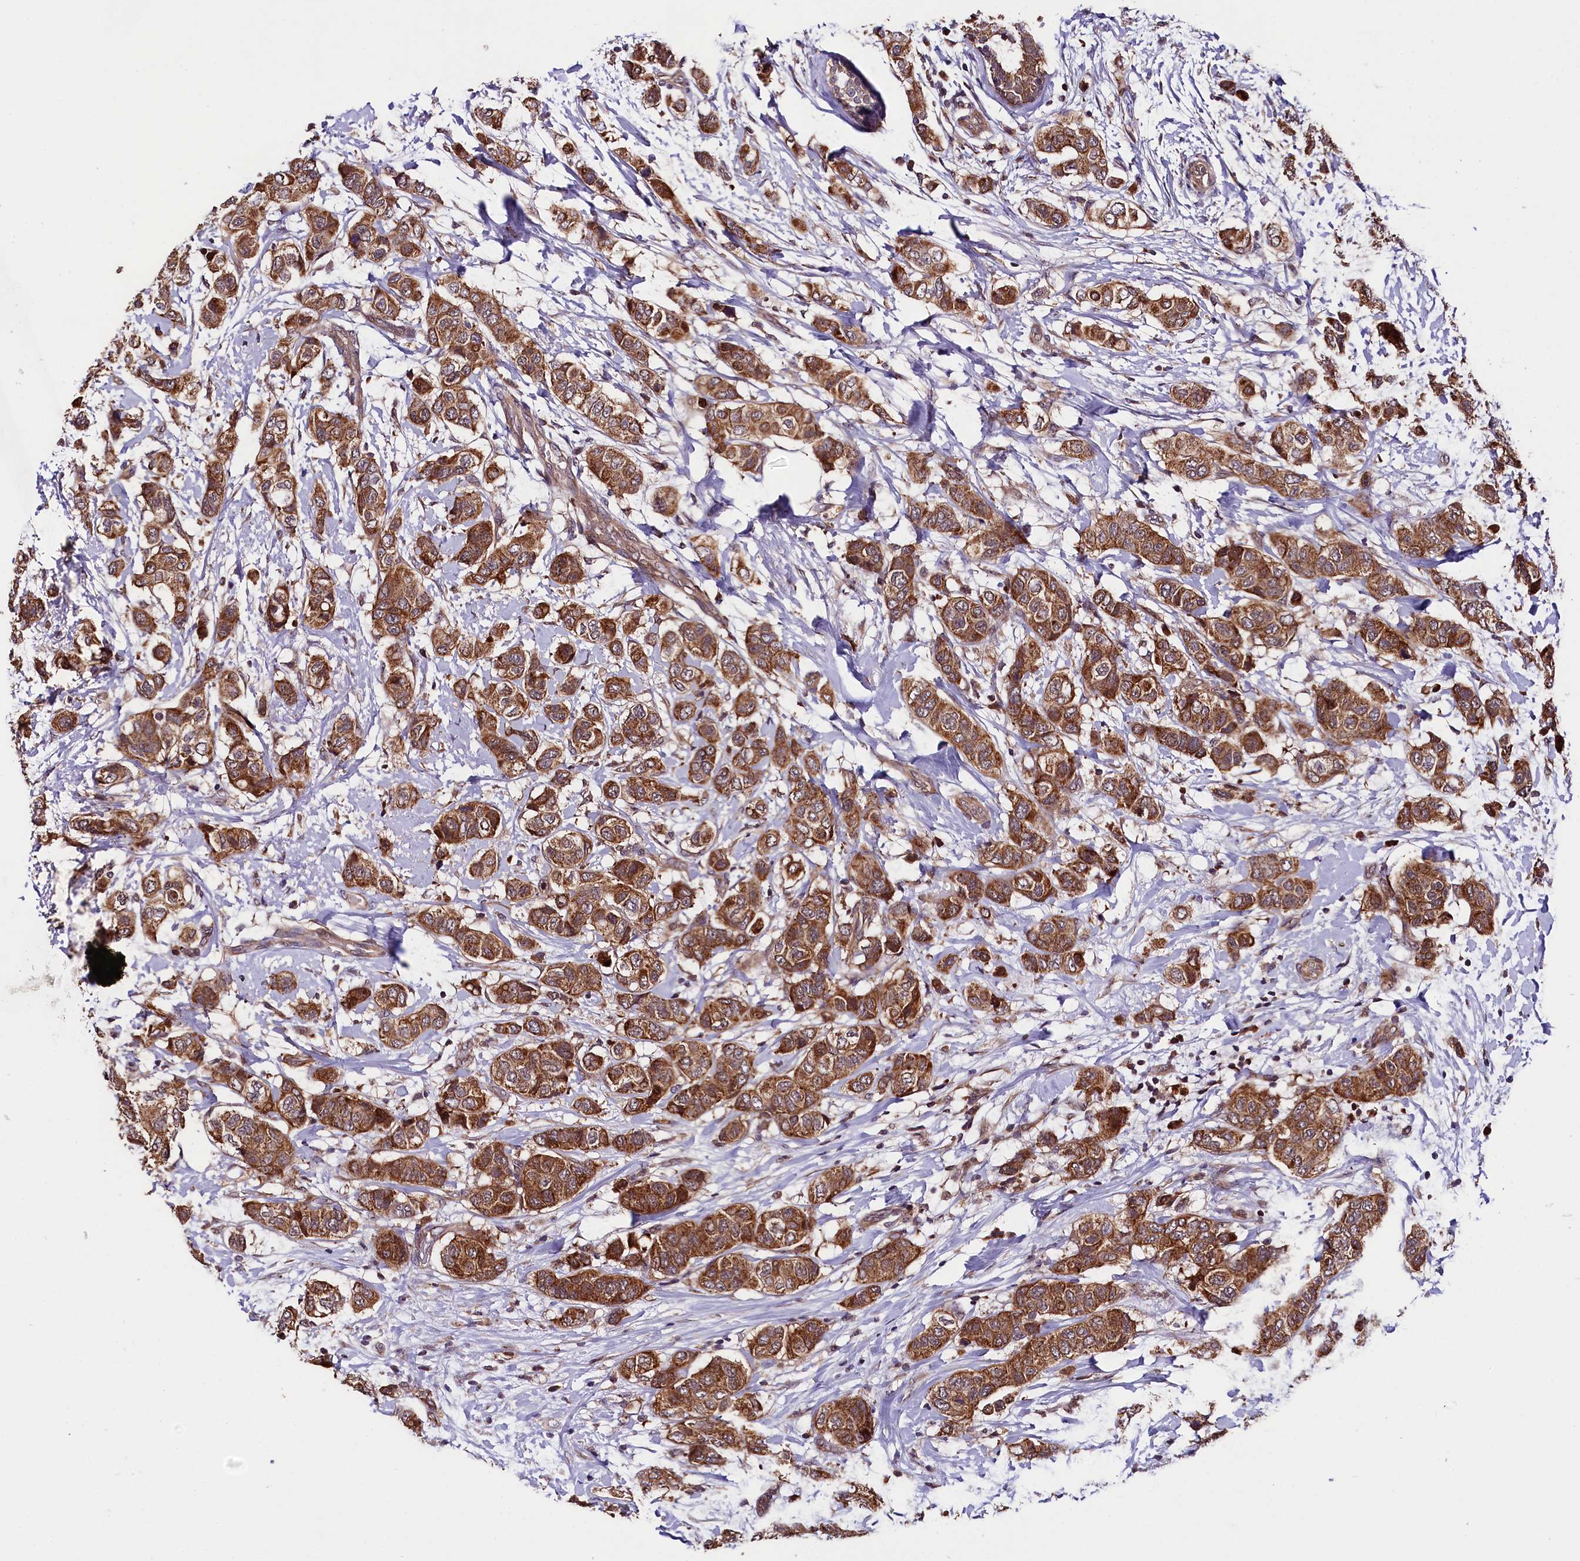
{"staining": {"intensity": "strong", "quantity": ">75%", "location": "cytoplasmic/membranous"}, "tissue": "breast cancer", "cell_type": "Tumor cells", "image_type": "cancer", "snomed": [{"axis": "morphology", "description": "Lobular carcinoma"}, {"axis": "topography", "description": "Breast"}], "caption": "Tumor cells show high levels of strong cytoplasmic/membranous expression in approximately >75% of cells in human breast cancer.", "gene": "DOHH", "patient": {"sex": "female", "age": 51}}